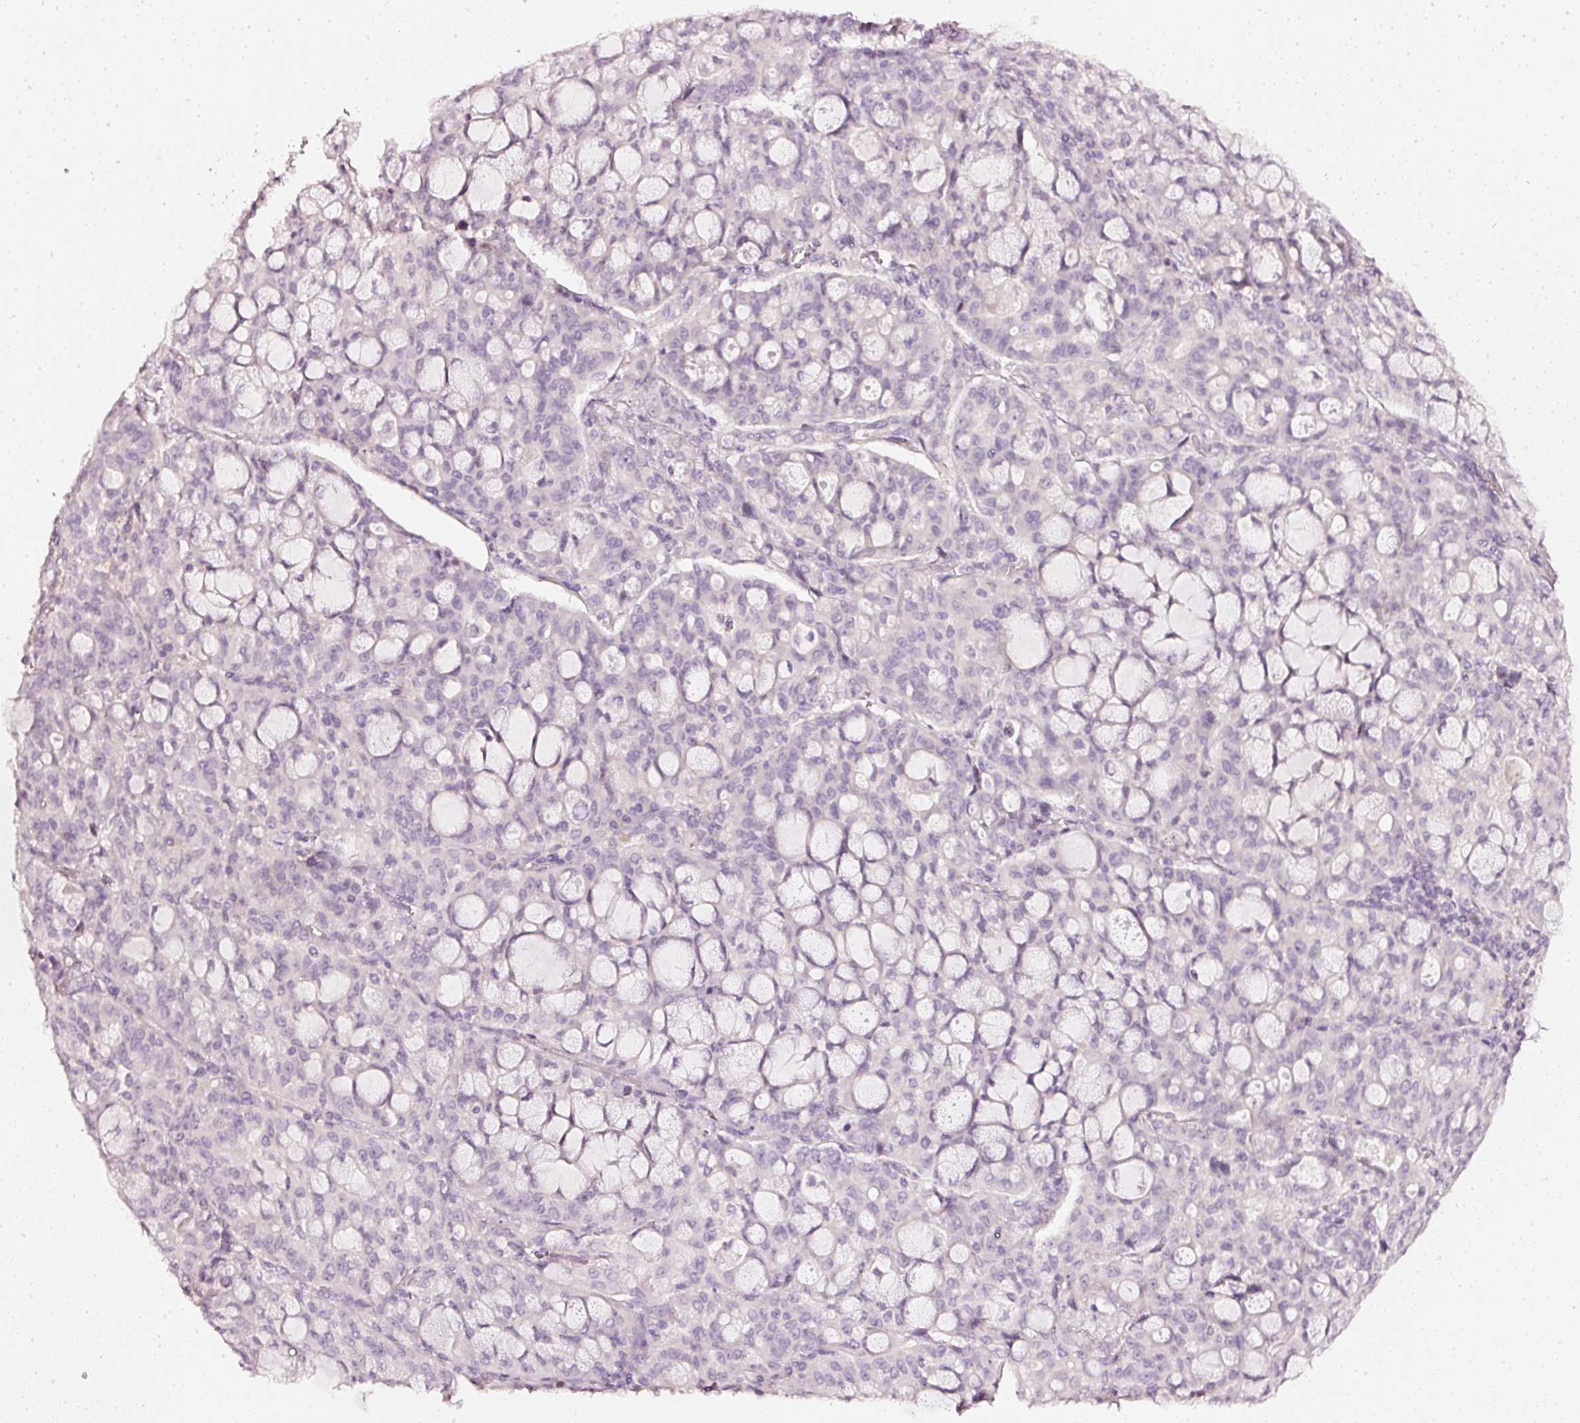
{"staining": {"intensity": "negative", "quantity": "none", "location": "none"}, "tissue": "lung cancer", "cell_type": "Tumor cells", "image_type": "cancer", "snomed": [{"axis": "morphology", "description": "Adenocarcinoma, NOS"}, {"axis": "topography", "description": "Lung"}], "caption": "The immunohistochemistry (IHC) histopathology image has no significant staining in tumor cells of adenocarcinoma (lung) tissue. The staining is performed using DAB (3,3'-diaminobenzidine) brown chromogen with nuclei counter-stained in using hematoxylin.", "gene": "CNP", "patient": {"sex": "female", "age": 44}}